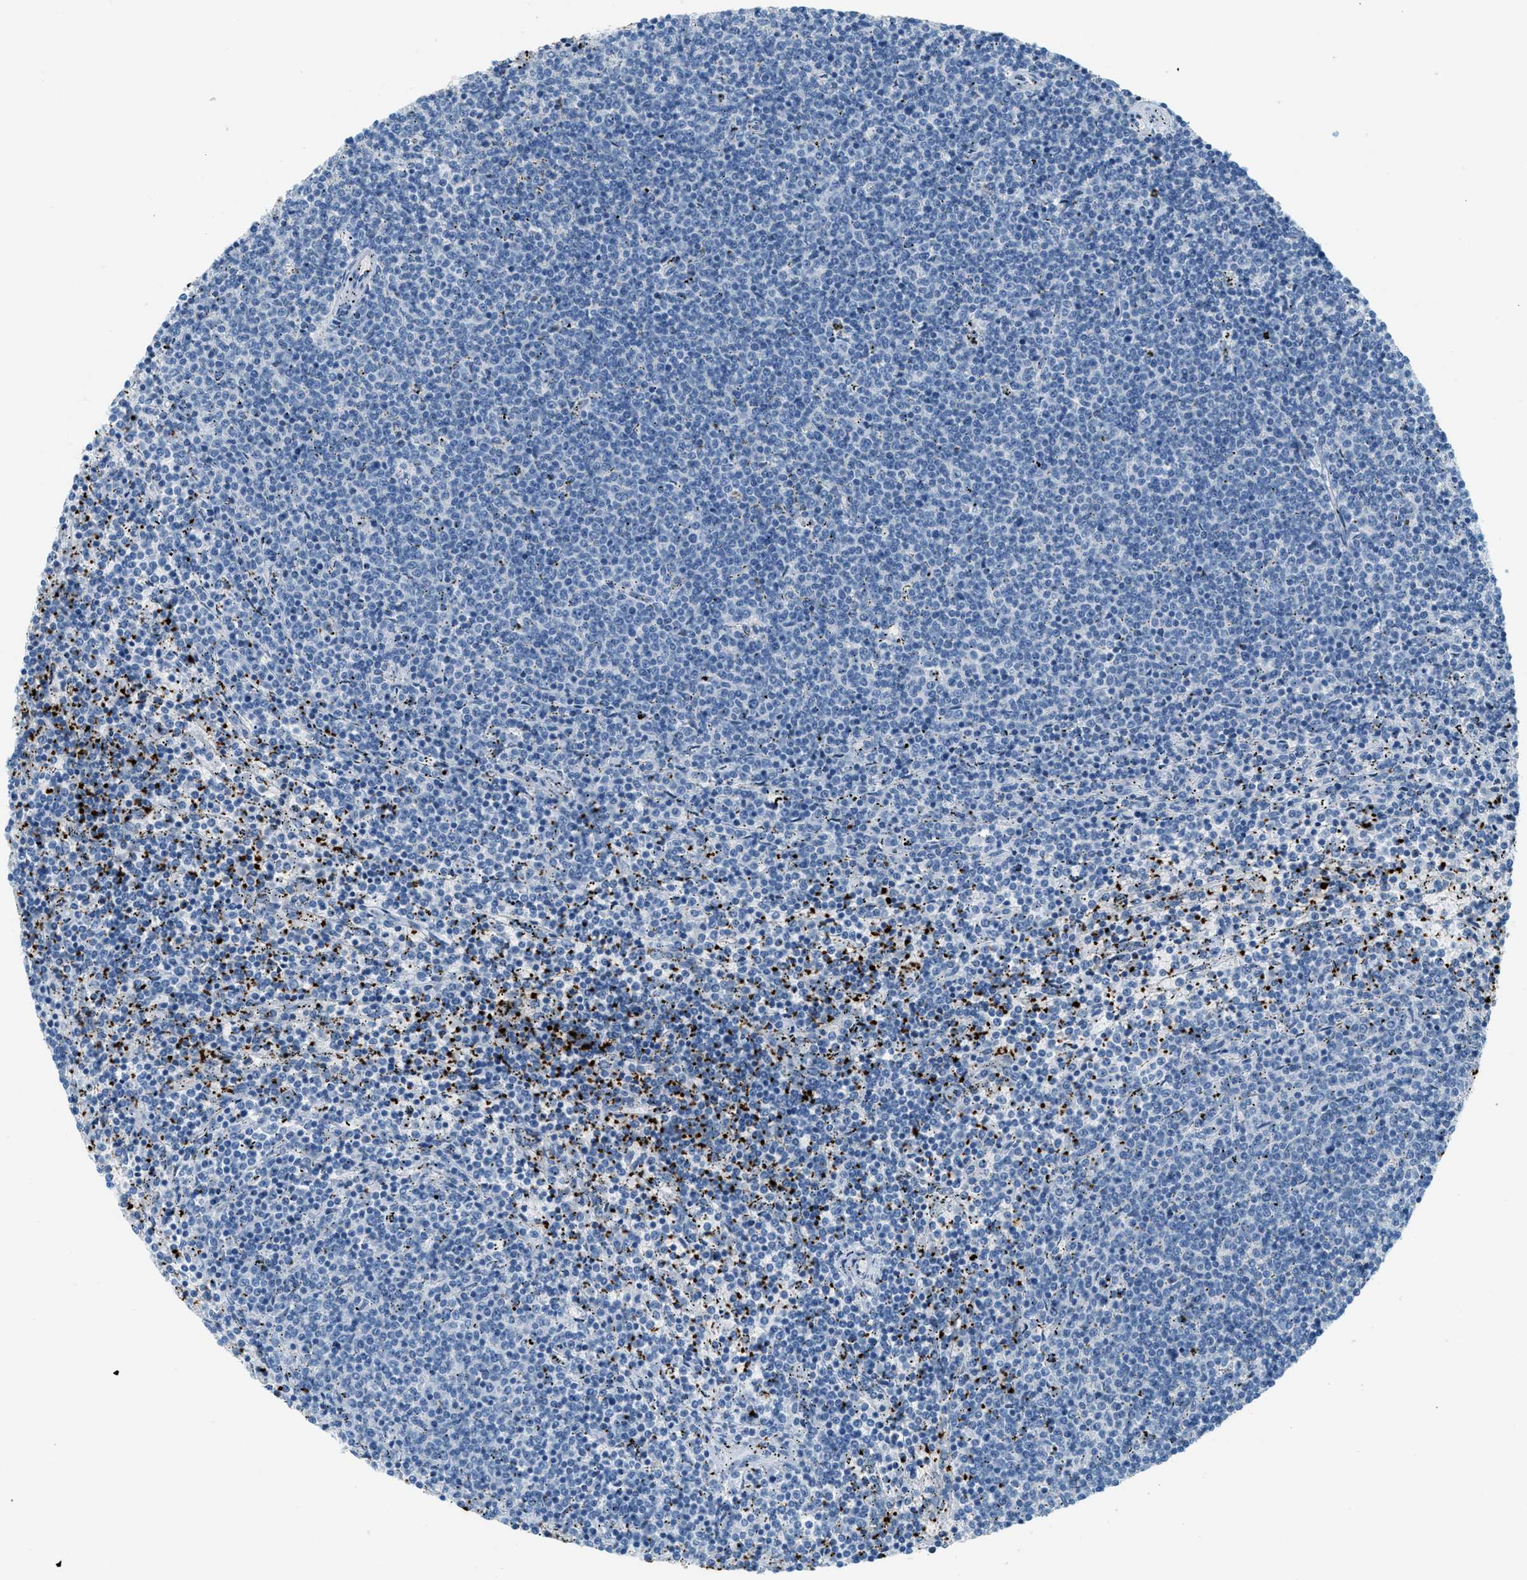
{"staining": {"intensity": "negative", "quantity": "none", "location": "none"}, "tissue": "lymphoma", "cell_type": "Tumor cells", "image_type": "cancer", "snomed": [{"axis": "morphology", "description": "Malignant lymphoma, non-Hodgkin's type, Low grade"}, {"axis": "topography", "description": "Spleen"}], "caption": "The photomicrograph displays no staining of tumor cells in lymphoma.", "gene": "PPBP", "patient": {"sex": "female", "age": 50}}